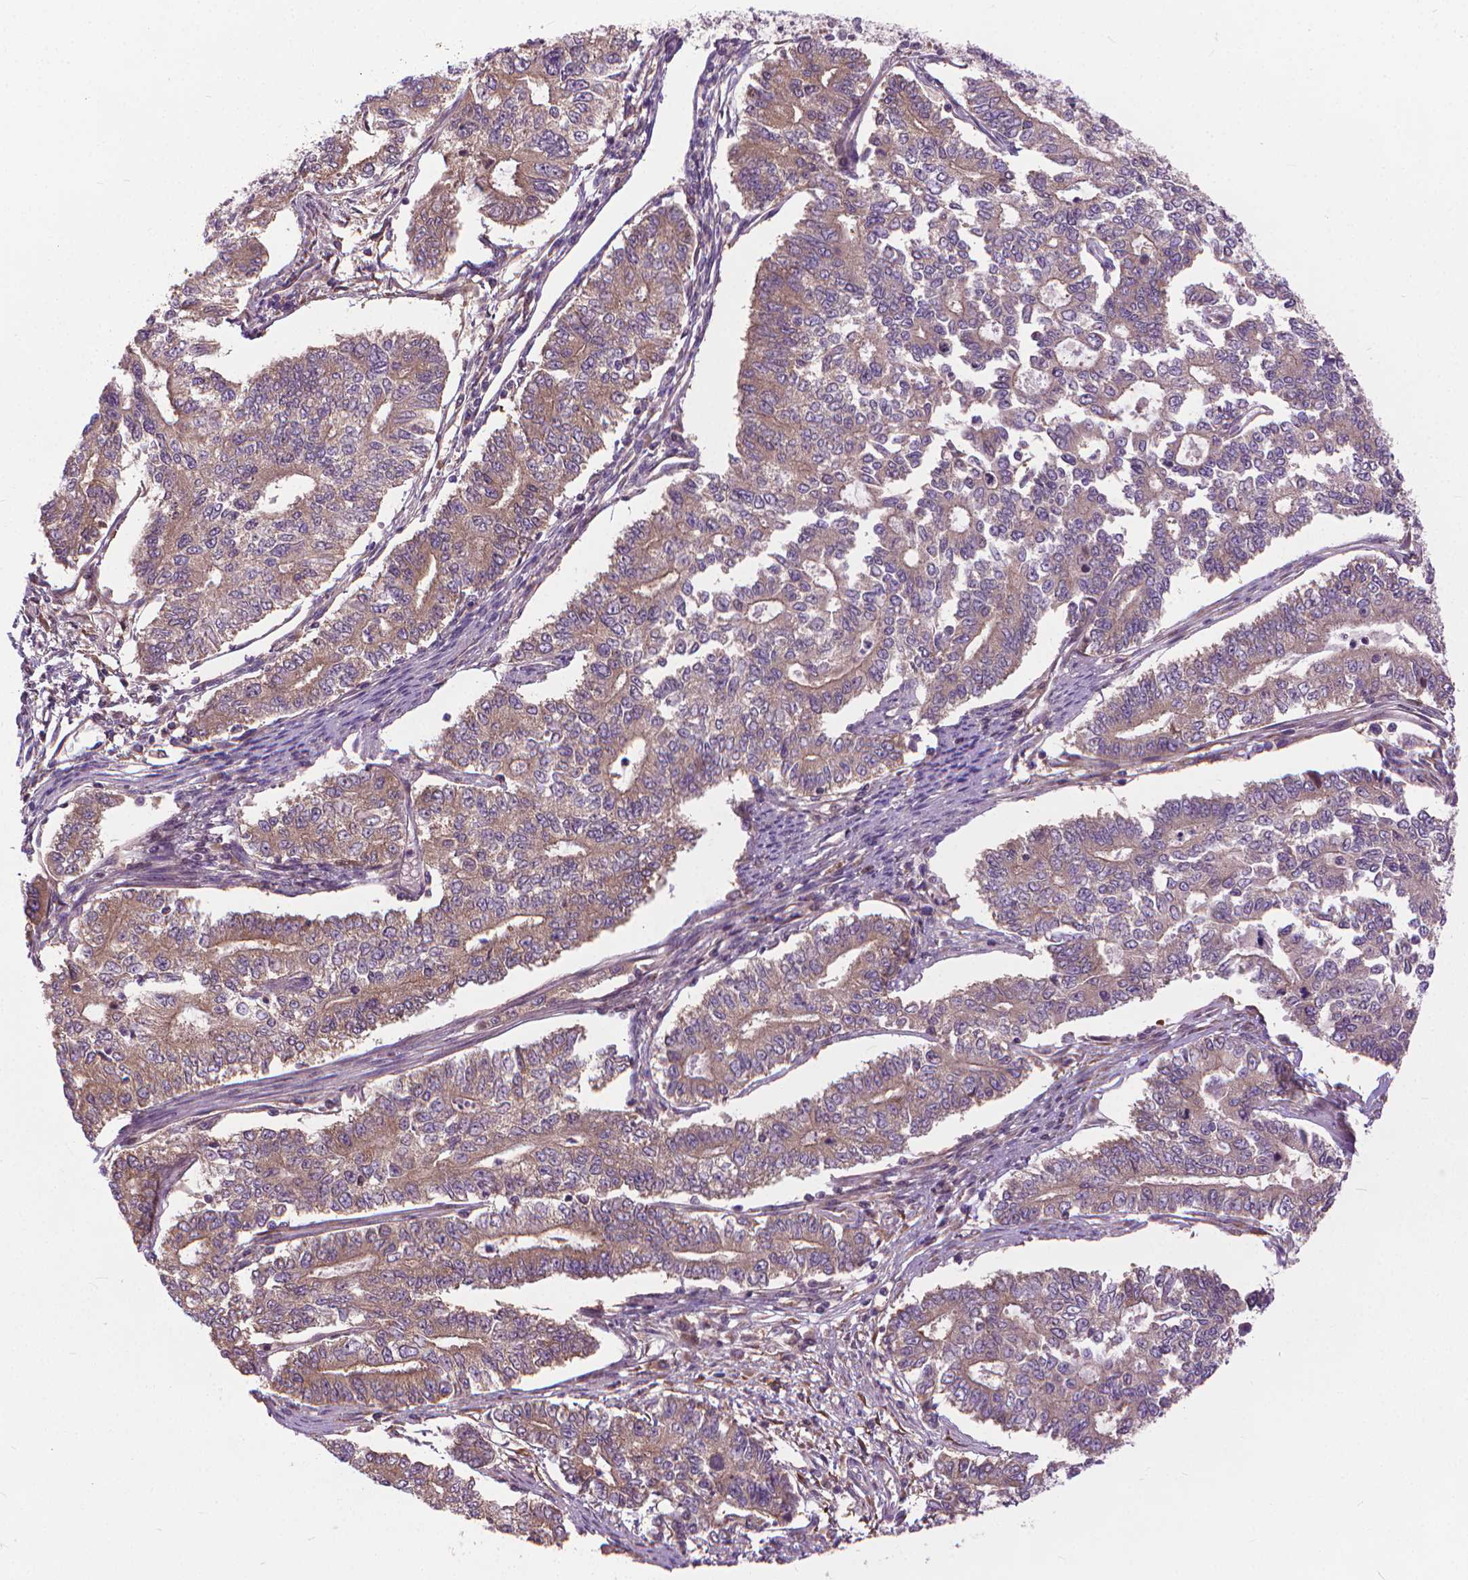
{"staining": {"intensity": "weak", "quantity": ">75%", "location": "cytoplasmic/membranous"}, "tissue": "endometrial cancer", "cell_type": "Tumor cells", "image_type": "cancer", "snomed": [{"axis": "morphology", "description": "Adenocarcinoma, NOS"}, {"axis": "topography", "description": "Uterus"}], "caption": "IHC (DAB (3,3'-diaminobenzidine)) staining of endometrial cancer (adenocarcinoma) reveals weak cytoplasmic/membranous protein expression in about >75% of tumor cells.", "gene": "NUDT1", "patient": {"sex": "female", "age": 59}}